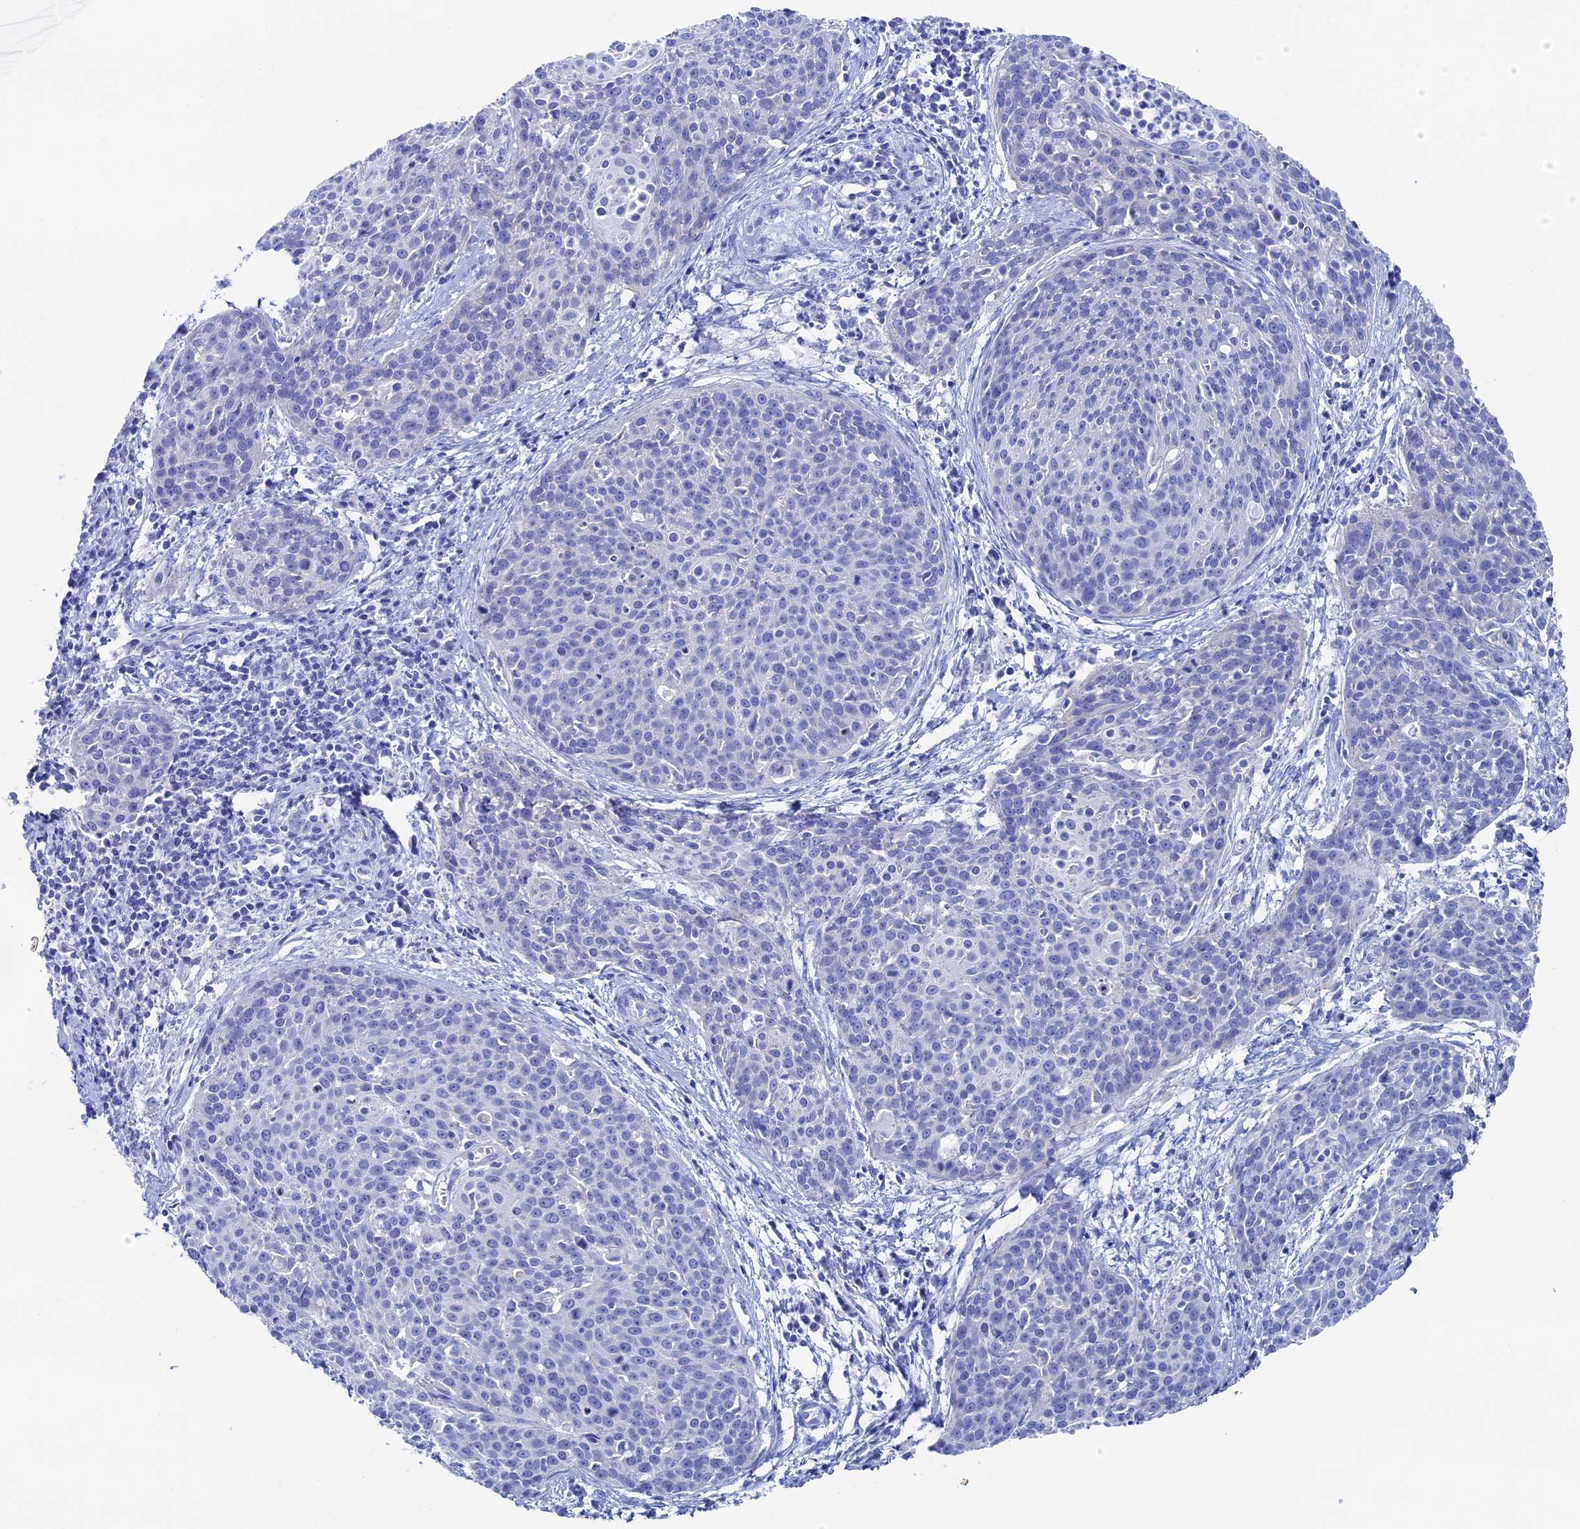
{"staining": {"intensity": "negative", "quantity": "none", "location": "none"}, "tissue": "cervical cancer", "cell_type": "Tumor cells", "image_type": "cancer", "snomed": [{"axis": "morphology", "description": "Squamous cell carcinoma, NOS"}, {"axis": "topography", "description": "Cervix"}], "caption": "Photomicrograph shows no significant protein positivity in tumor cells of cervical squamous cell carcinoma.", "gene": "UNC119", "patient": {"sex": "female", "age": 38}}